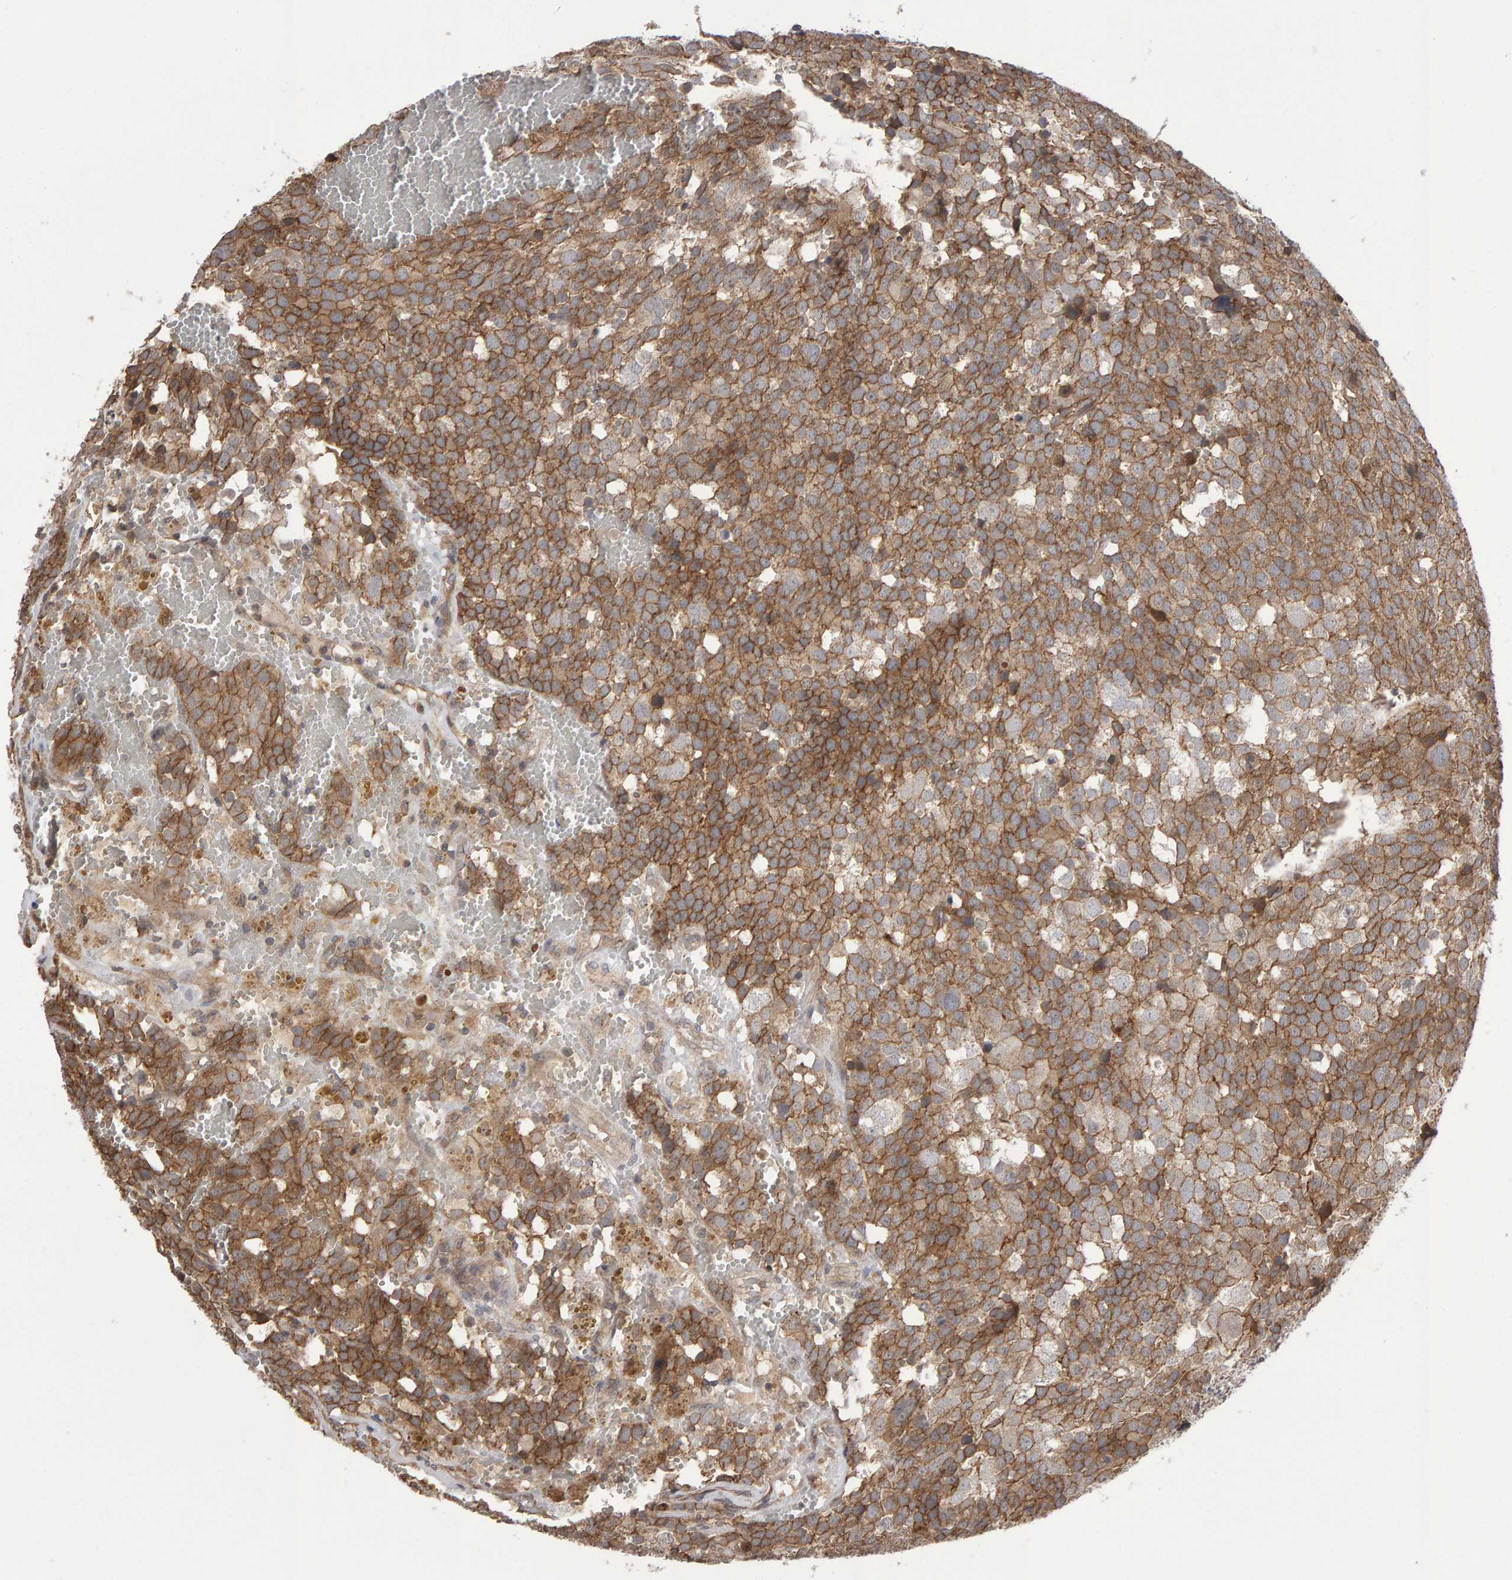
{"staining": {"intensity": "moderate", "quantity": ">75%", "location": "cytoplasmic/membranous"}, "tissue": "testis cancer", "cell_type": "Tumor cells", "image_type": "cancer", "snomed": [{"axis": "morphology", "description": "Seminoma, NOS"}, {"axis": "topography", "description": "Testis"}], "caption": "Seminoma (testis) stained with a protein marker shows moderate staining in tumor cells.", "gene": "SCRIB", "patient": {"sex": "male", "age": 71}}